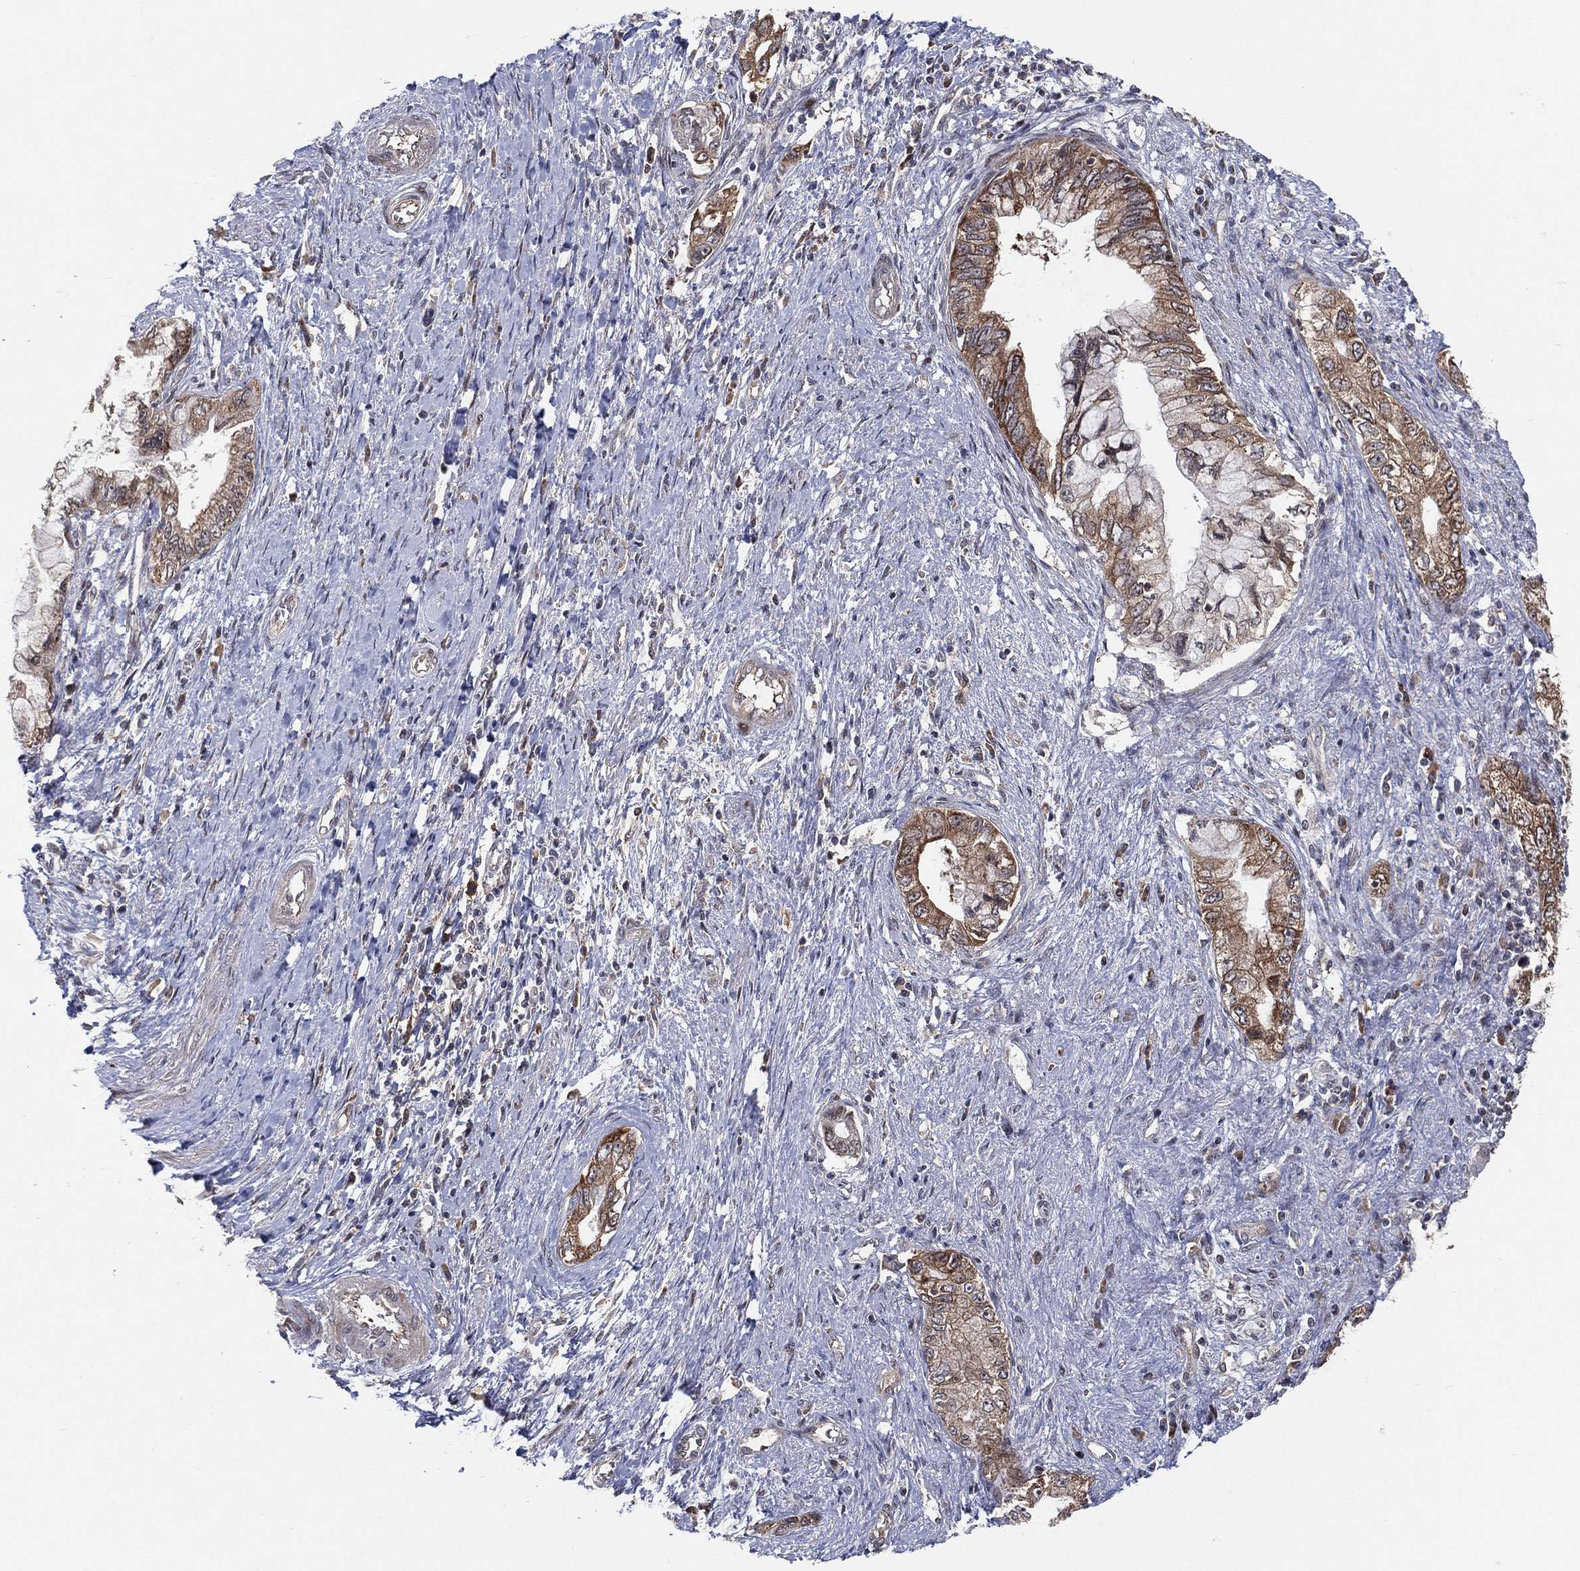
{"staining": {"intensity": "moderate", "quantity": "25%-75%", "location": "cytoplasmic/membranous"}, "tissue": "pancreatic cancer", "cell_type": "Tumor cells", "image_type": "cancer", "snomed": [{"axis": "morphology", "description": "Adenocarcinoma, NOS"}, {"axis": "topography", "description": "Pancreas"}], "caption": "A micrograph of human pancreatic cancer (adenocarcinoma) stained for a protein reveals moderate cytoplasmic/membranous brown staining in tumor cells. The protein is stained brown, and the nuclei are stained in blue (DAB (3,3'-diaminobenzidine) IHC with brightfield microscopy, high magnification).", "gene": "TMTC4", "patient": {"sex": "female", "age": 73}}